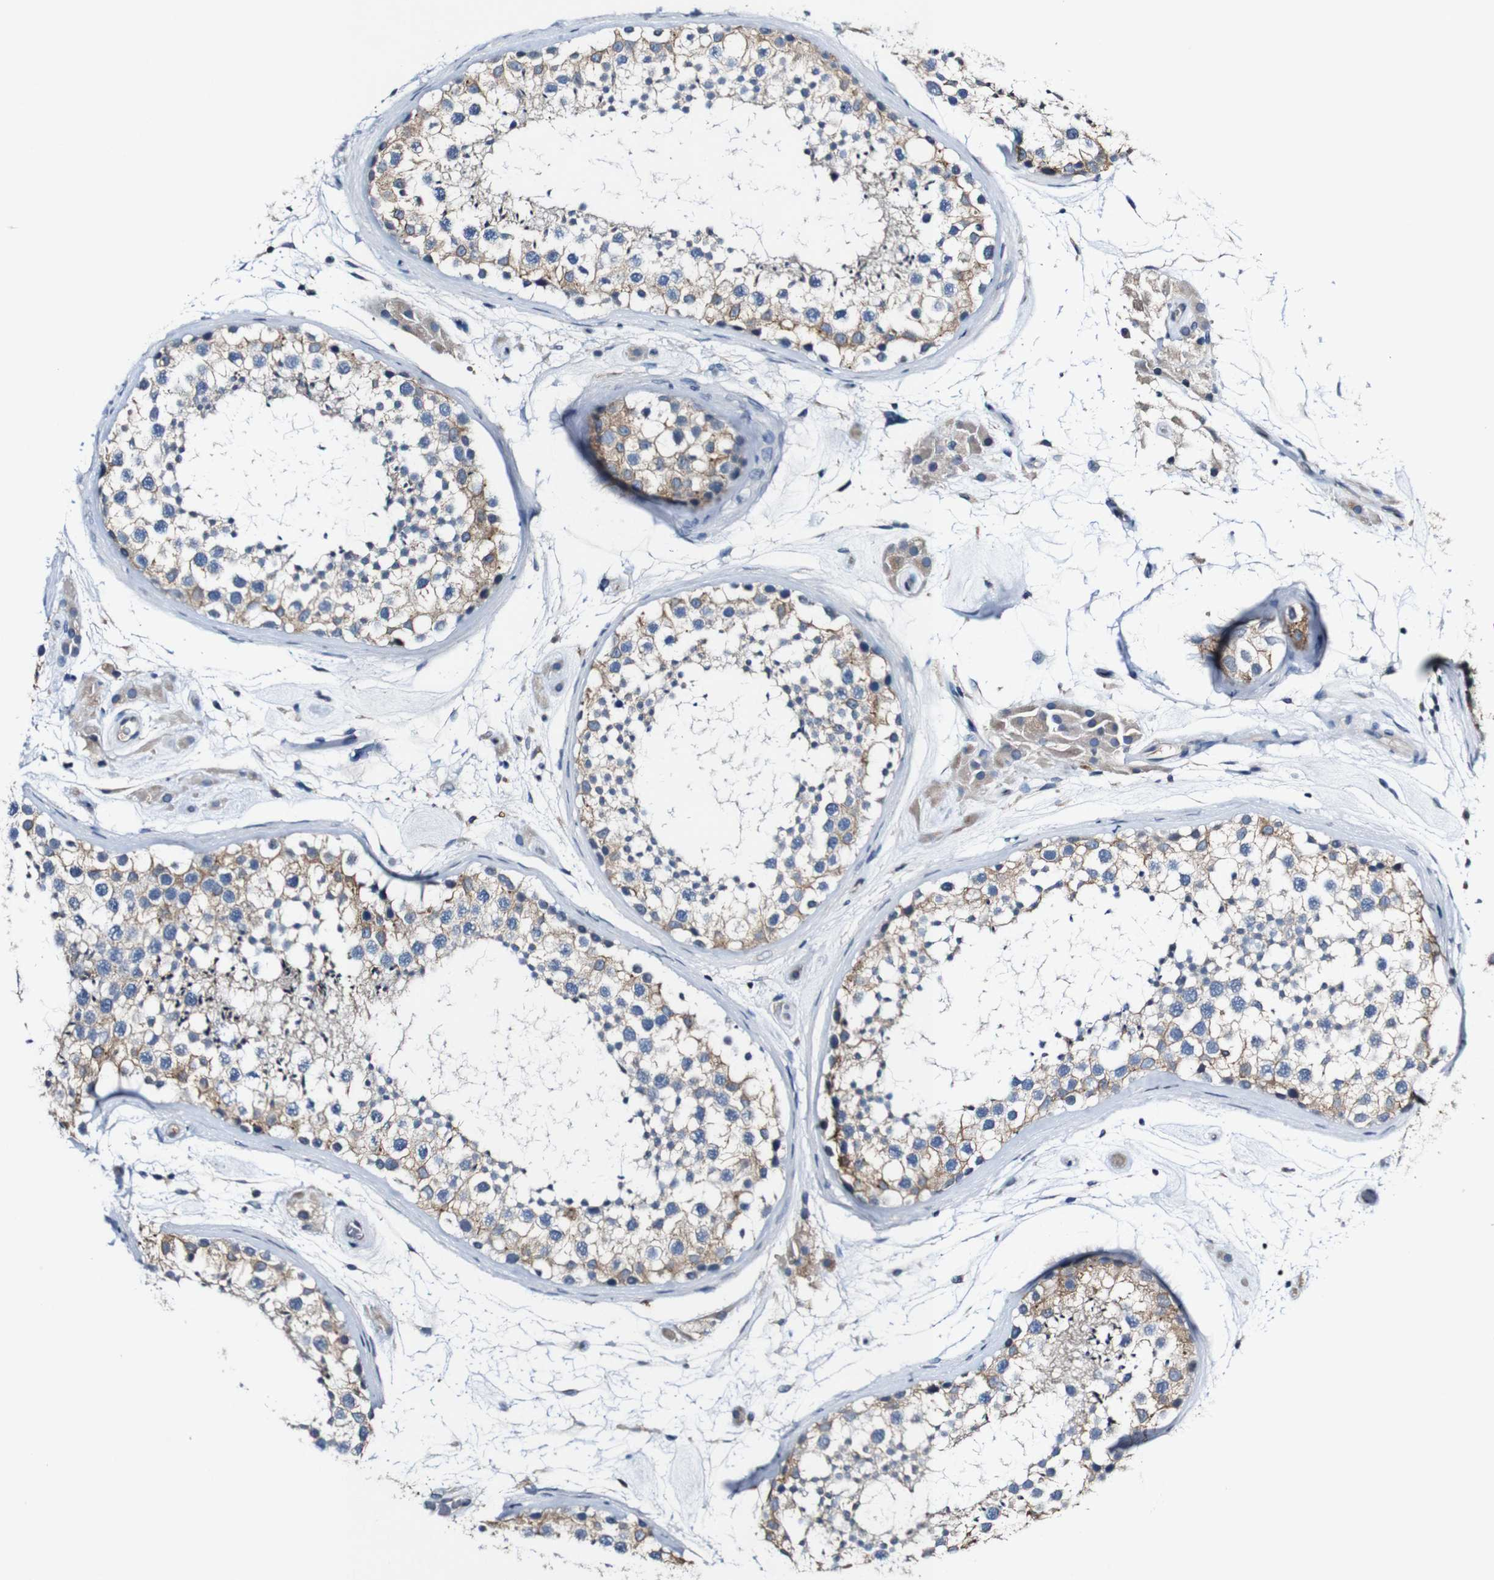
{"staining": {"intensity": "weak", "quantity": "25%-75%", "location": "cytoplasmic/membranous"}, "tissue": "testis", "cell_type": "Cells in seminiferous ducts", "image_type": "normal", "snomed": [{"axis": "morphology", "description": "Normal tissue, NOS"}, {"axis": "topography", "description": "Testis"}], "caption": "IHC (DAB (3,3'-diaminobenzidine)) staining of normal testis reveals weak cytoplasmic/membranous protein positivity in approximately 25%-75% of cells in seminiferous ducts. The protein of interest is shown in brown color, while the nuclei are stained blue.", "gene": "GRAMD1A", "patient": {"sex": "male", "age": 46}}